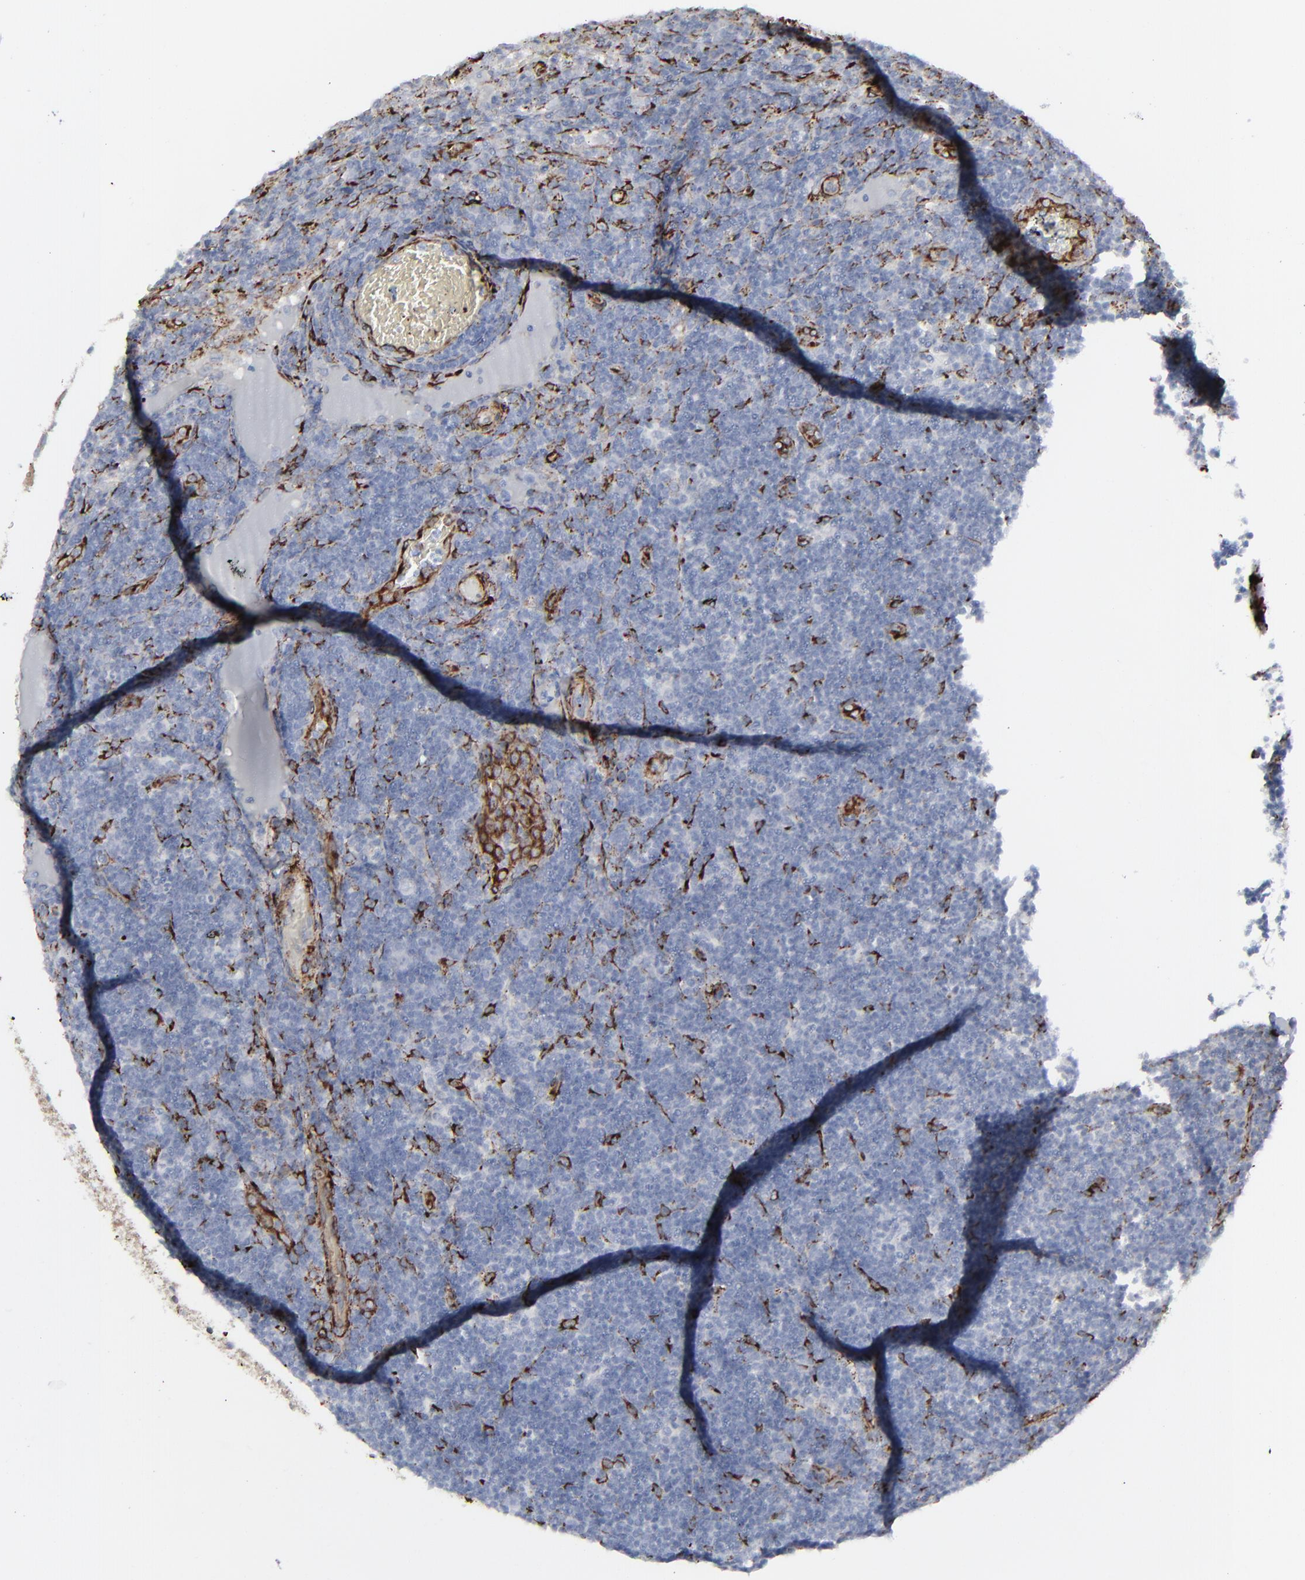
{"staining": {"intensity": "negative", "quantity": "none", "location": "none"}, "tissue": "lymph node", "cell_type": "Germinal center cells", "image_type": "normal", "snomed": [{"axis": "morphology", "description": "Normal tissue, NOS"}, {"axis": "morphology", "description": "Inflammation, NOS"}, {"axis": "topography", "description": "Lymph node"}, {"axis": "topography", "description": "Salivary gland"}], "caption": "High power microscopy histopathology image of an immunohistochemistry (IHC) histopathology image of benign lymph node, revealing no significant positivity in germinal center cells.", "gene": "SPARC", "patient": {"sex": "male", "age": 3}}